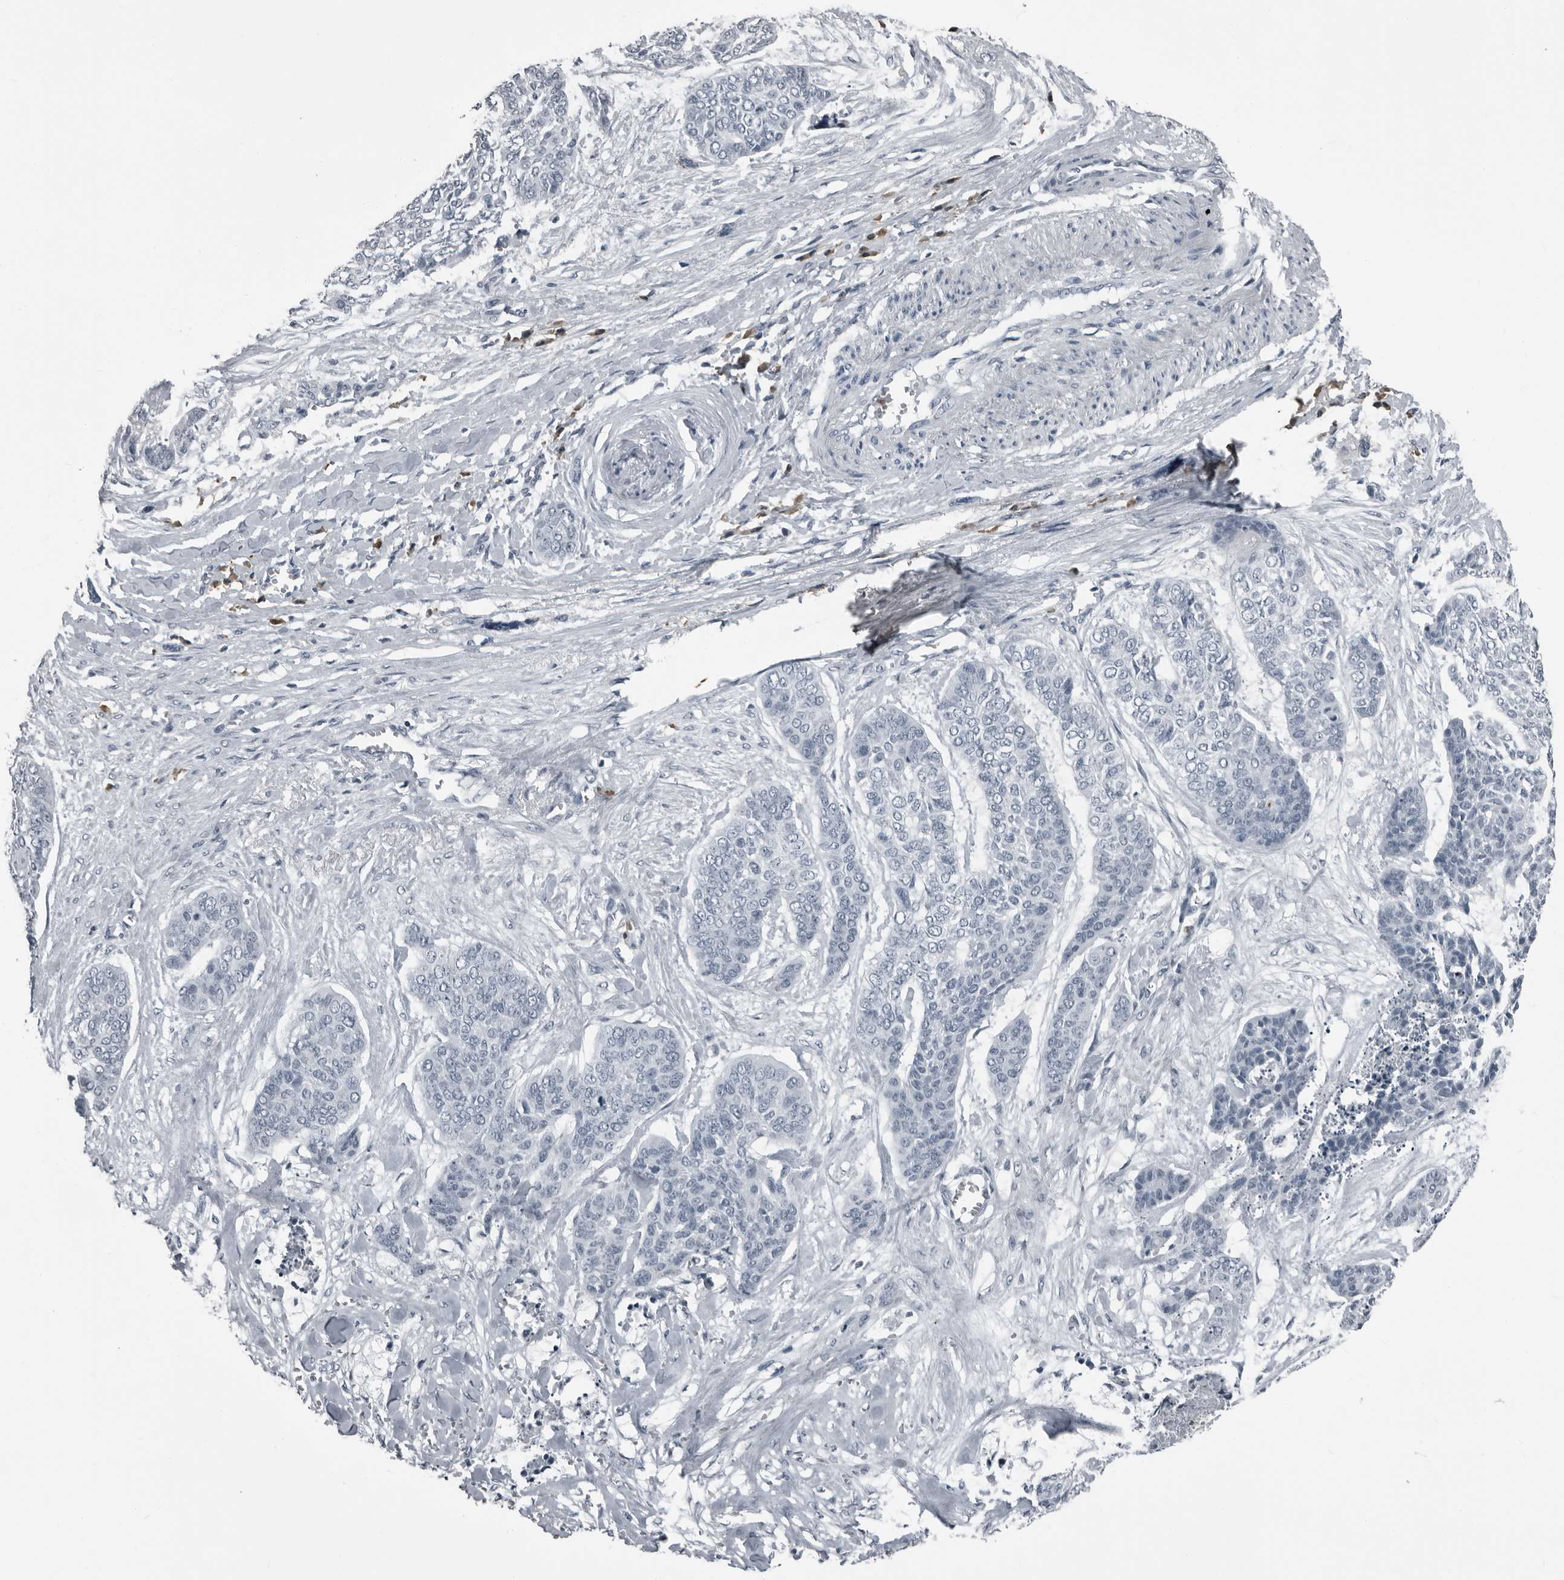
{"staining": {"intensity": "negative", "quantity": "none", "location": "none"}, "tissue": "skin cancer", "cell_type": "Tumor cells", "image_type": "cancer", "snomed": [{"axis": "morphology", "description": "Basal cell carcinoma"}, {"axis": "topography", "description": "Skin"}], "caption": "Protein analysis of skin cancer shows no significant staining in tumor cells.", "gene": "RTCA", "patient": {"sex": "female", "age": 64}}